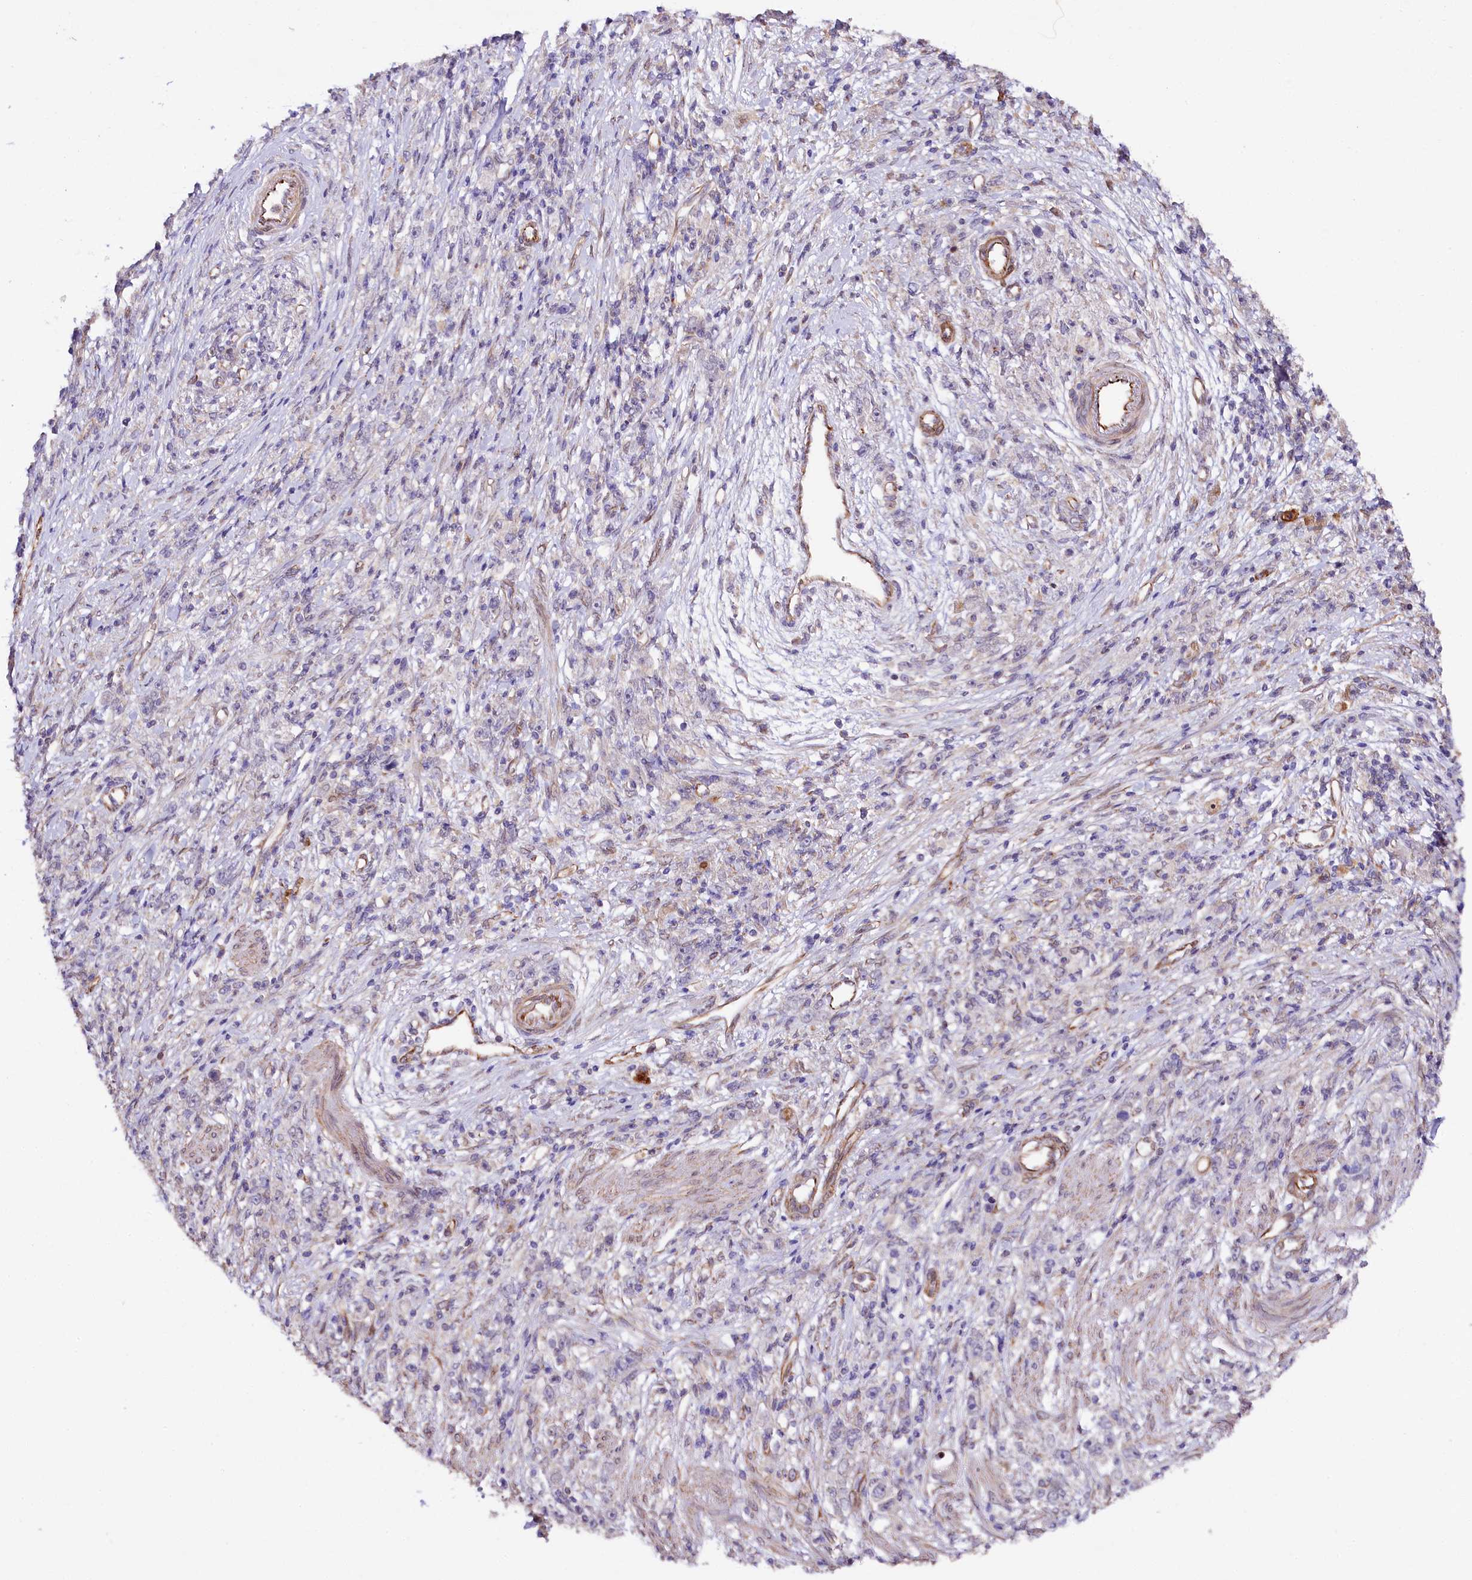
{"staining": {"intensity": "negative", "quantity": "none", "location": "none"}, "tissue": "stomach cancer", "cell_type": "Tumor cells", "image_type": "cancer", "snomed": [{"axis": "morphology", "description": "Adenocarcinoma, NOS"}, {"axis": "topography", "description": "Stomach"}], "caption": "A high-resolution image shows immunohistochemistry staining of stomach cancer (adenocarcinoma), which reveals no significant staining in tumor cells. (Stains: DAB (3,3'-diaminobenzidine) IHC with hematoxylin counter stain, Microscopy: brightfield microscopy at high magnification).", "gene": "TTC12", "patient": {"sex": "female", "age": 59}}